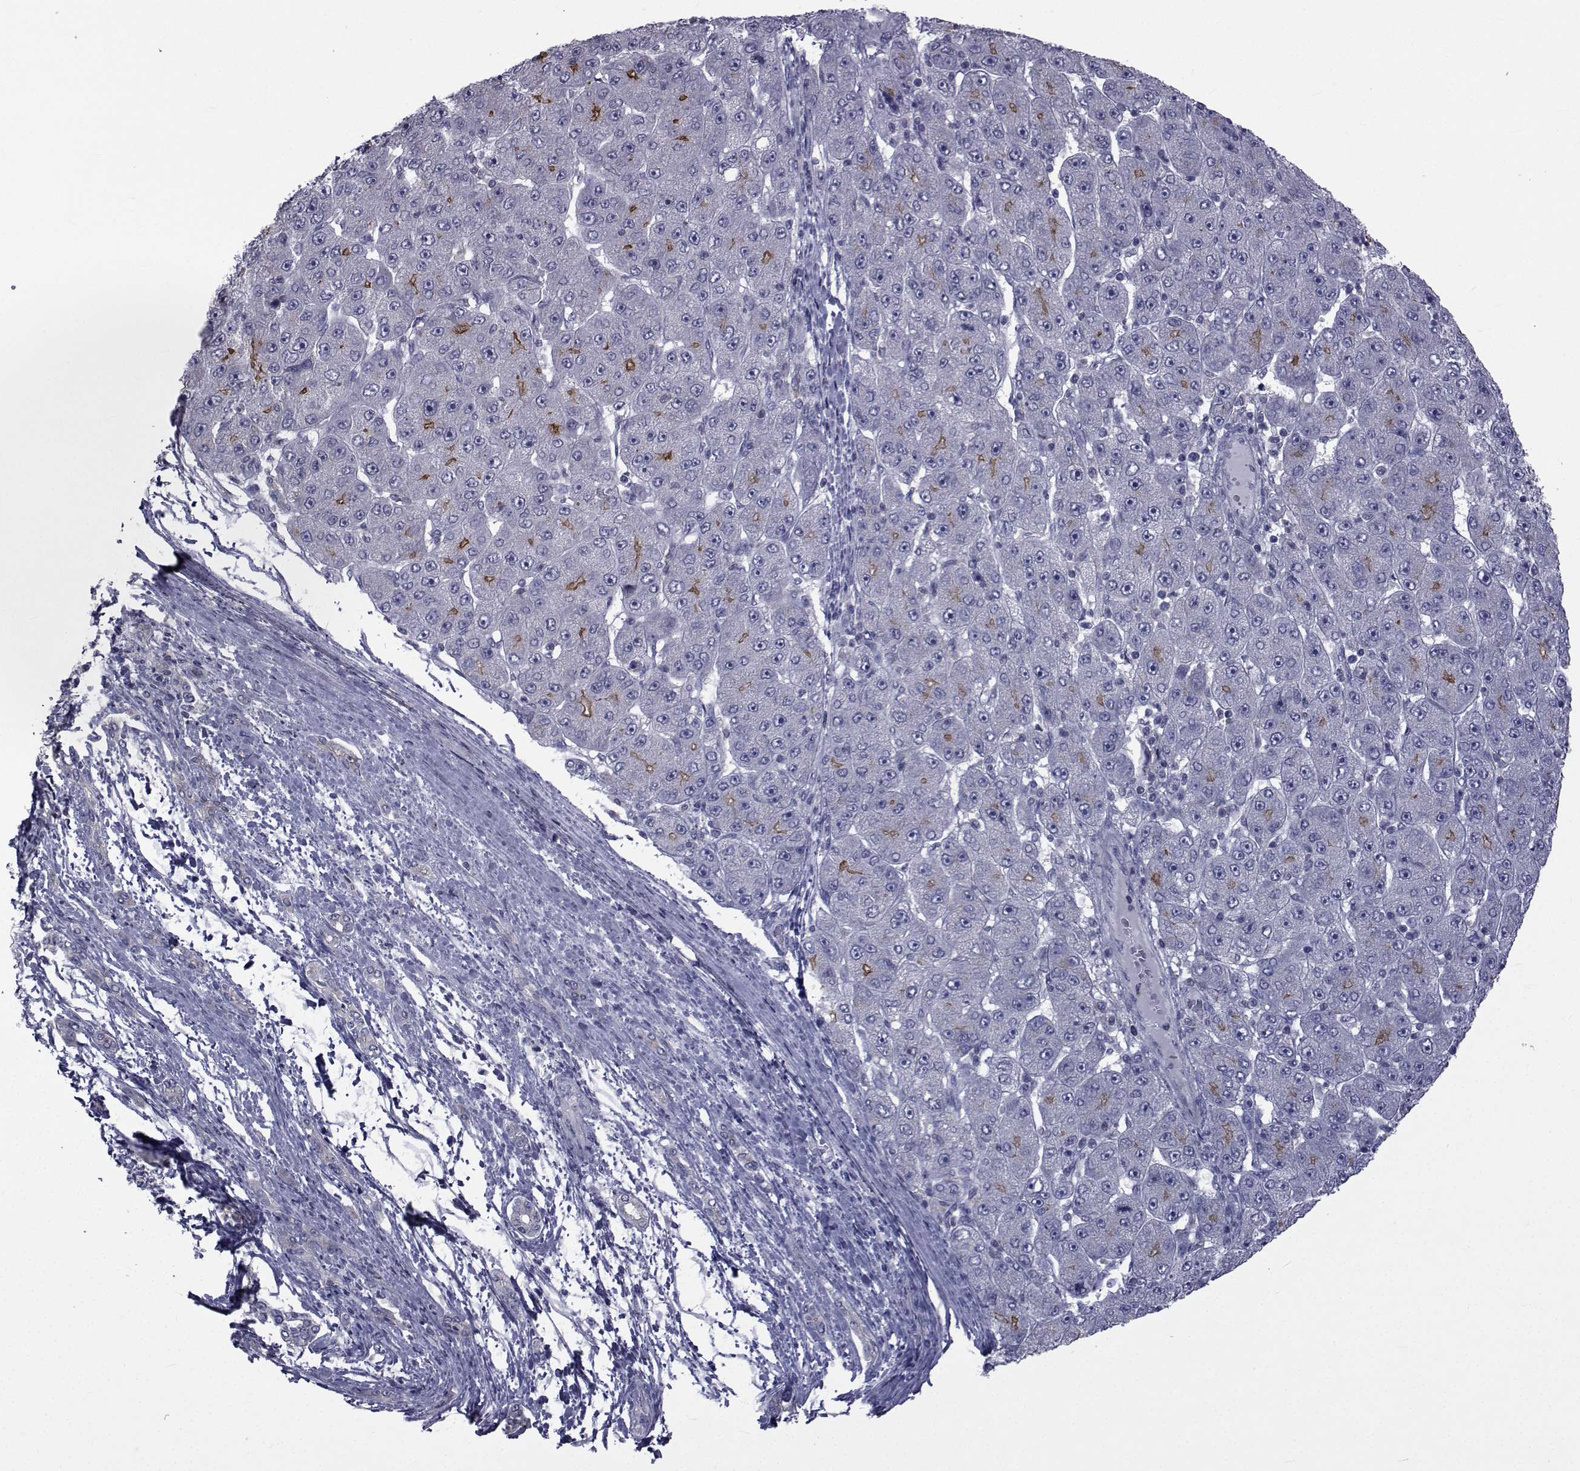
{"staining": {"intensity": "strong", "quantity": "<25%", "location": "cytoplasmic/membranous"}, "tissue": "liver cancer", "cell_type": "Tumor cells", "image_type": "cancer", "snomed": [{"axis": "morphology", "description": "Carcinoma, Hepatocellular, NOS"}, {"axis": "topography", "description": "Liver"}], "caption": "Protein staining exhibits strong cytoplasmic/membranous staining in about <25% of tumor cells in hepatocellular carcinoma (liver).", "gene": "SLC30A10", "patient": {"sex": "male", "age": 67}}